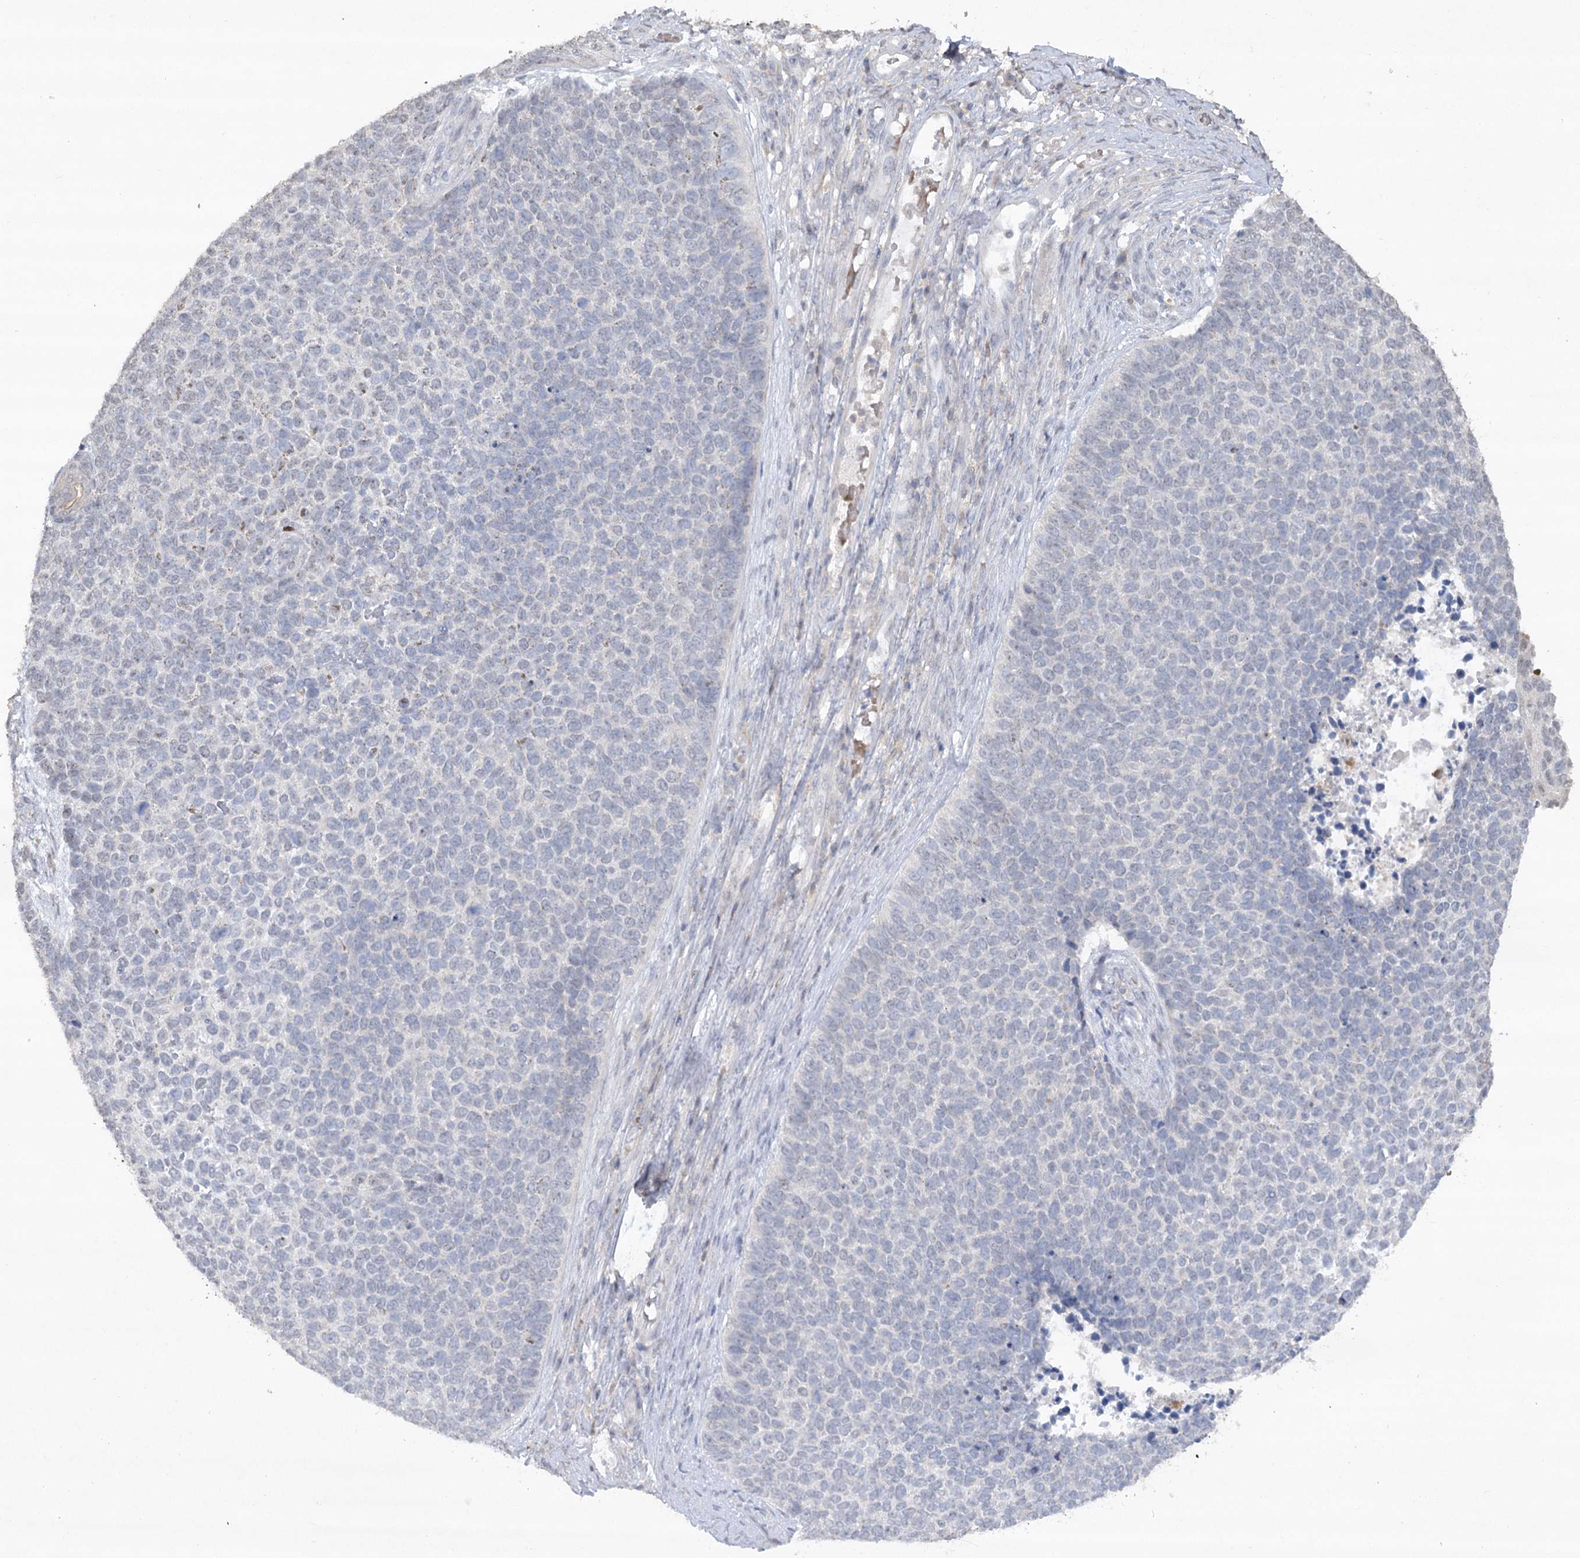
{"staining": {"intensity": "negative", "quantity": "none", "location": "none"}, "tissue": "skin cancer", "cell_type": "Tumor cells", "image_type": "cancer", "snomed": [{"axis": "morphology", "description": "Basal cell carcinoma"}, {"axis": "topography", "description": "Skin"}], "caption": "Protein analysis of basal cell carcinoma (skin) demonstrates no significant staining in tumor cells.", "gene": "TRAF3IP1", "patient": {"sex": "female", "age": 84}}